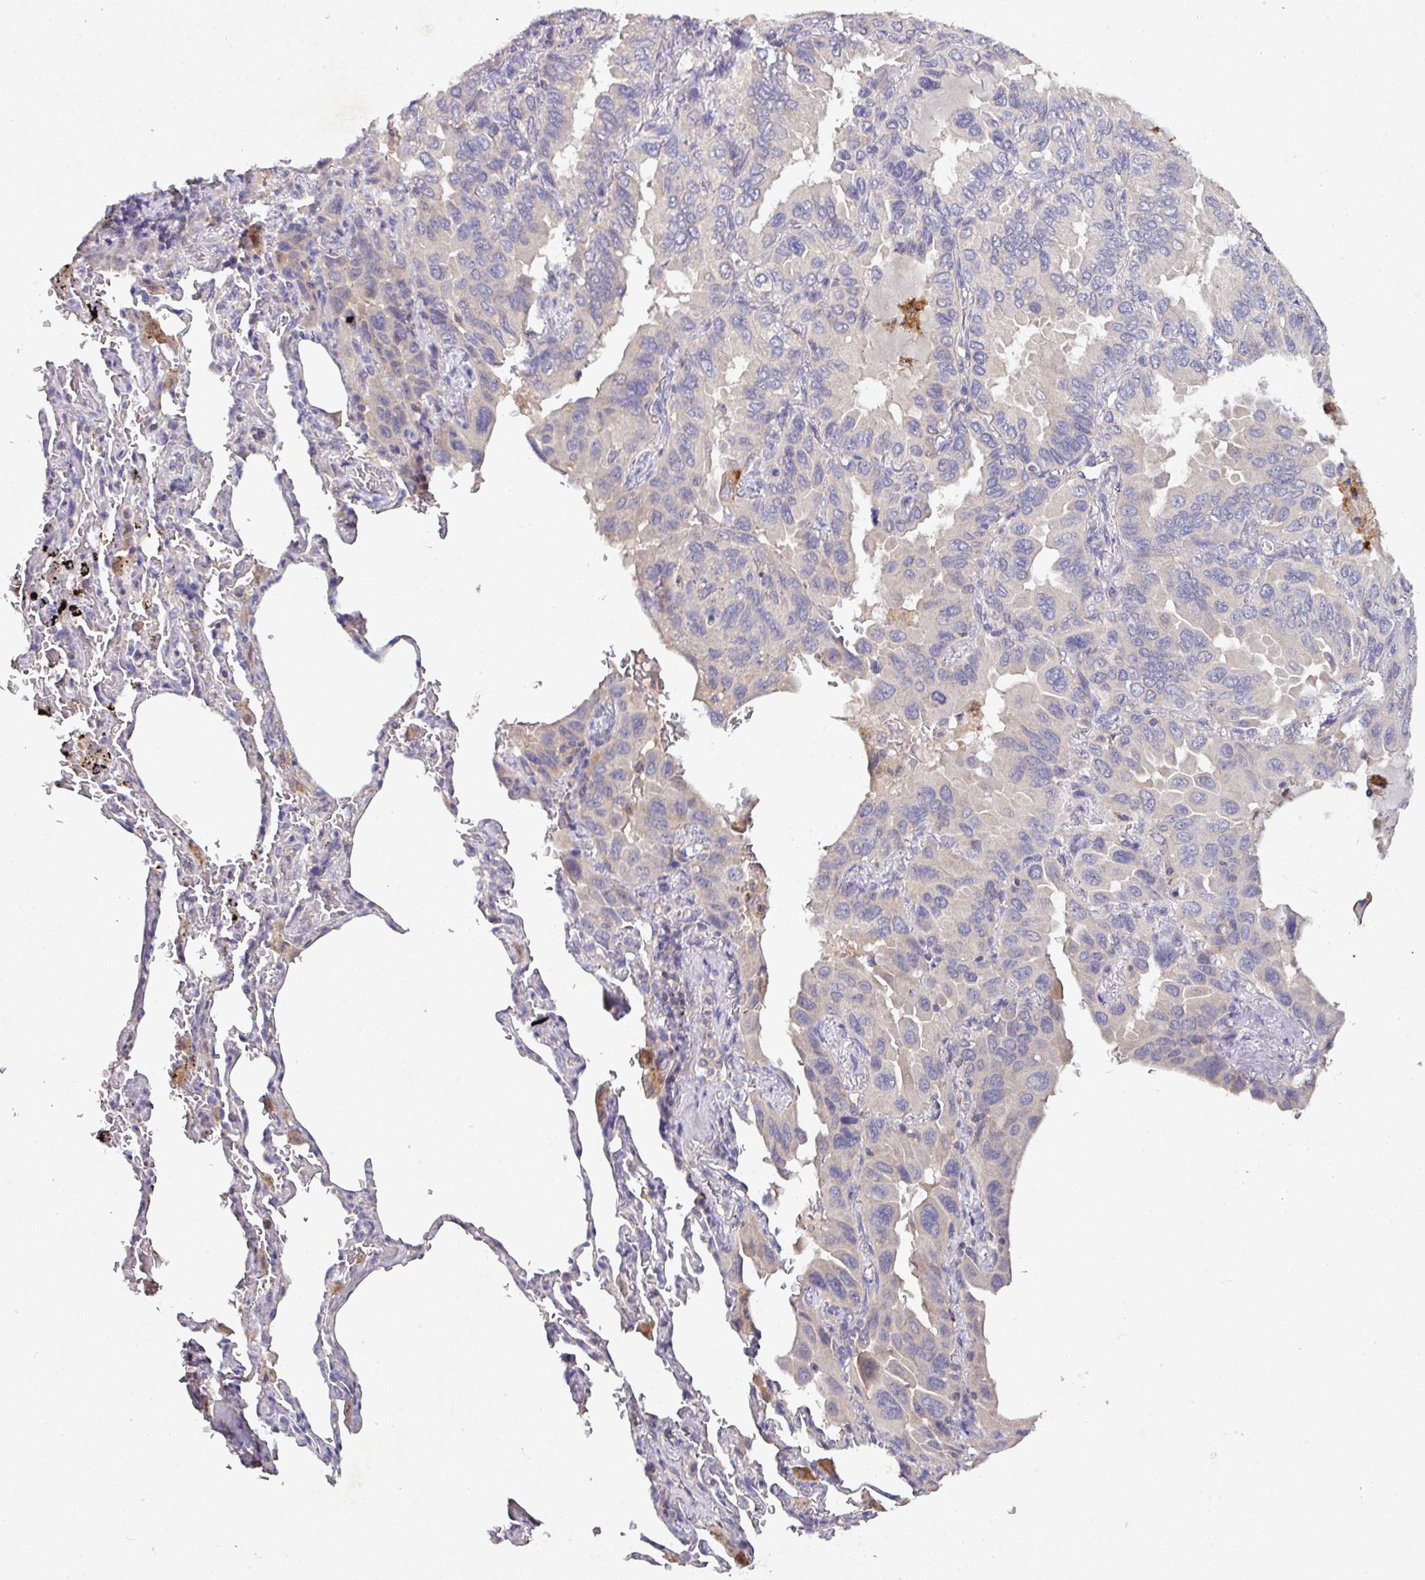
{"staining": {"intensity": "negative", "quantity": "none", "location": "none"}, "tissue": "lung cancer", "cell_type": "Tumor cells", "image_type": "cancer", "snomed": [{"axis": "morphology", "description": "Adenocarcinoma, NOS"}, {"axis": "topography", "description": "Lung"}], "caption": "Human adenocarcinoma (lung) stained for a protein using immunohistochemistry (IHC) reveals no positivity in tumor cells.", "gene": "AEBP2", "patient": {"sex": "male", "age": 64}}